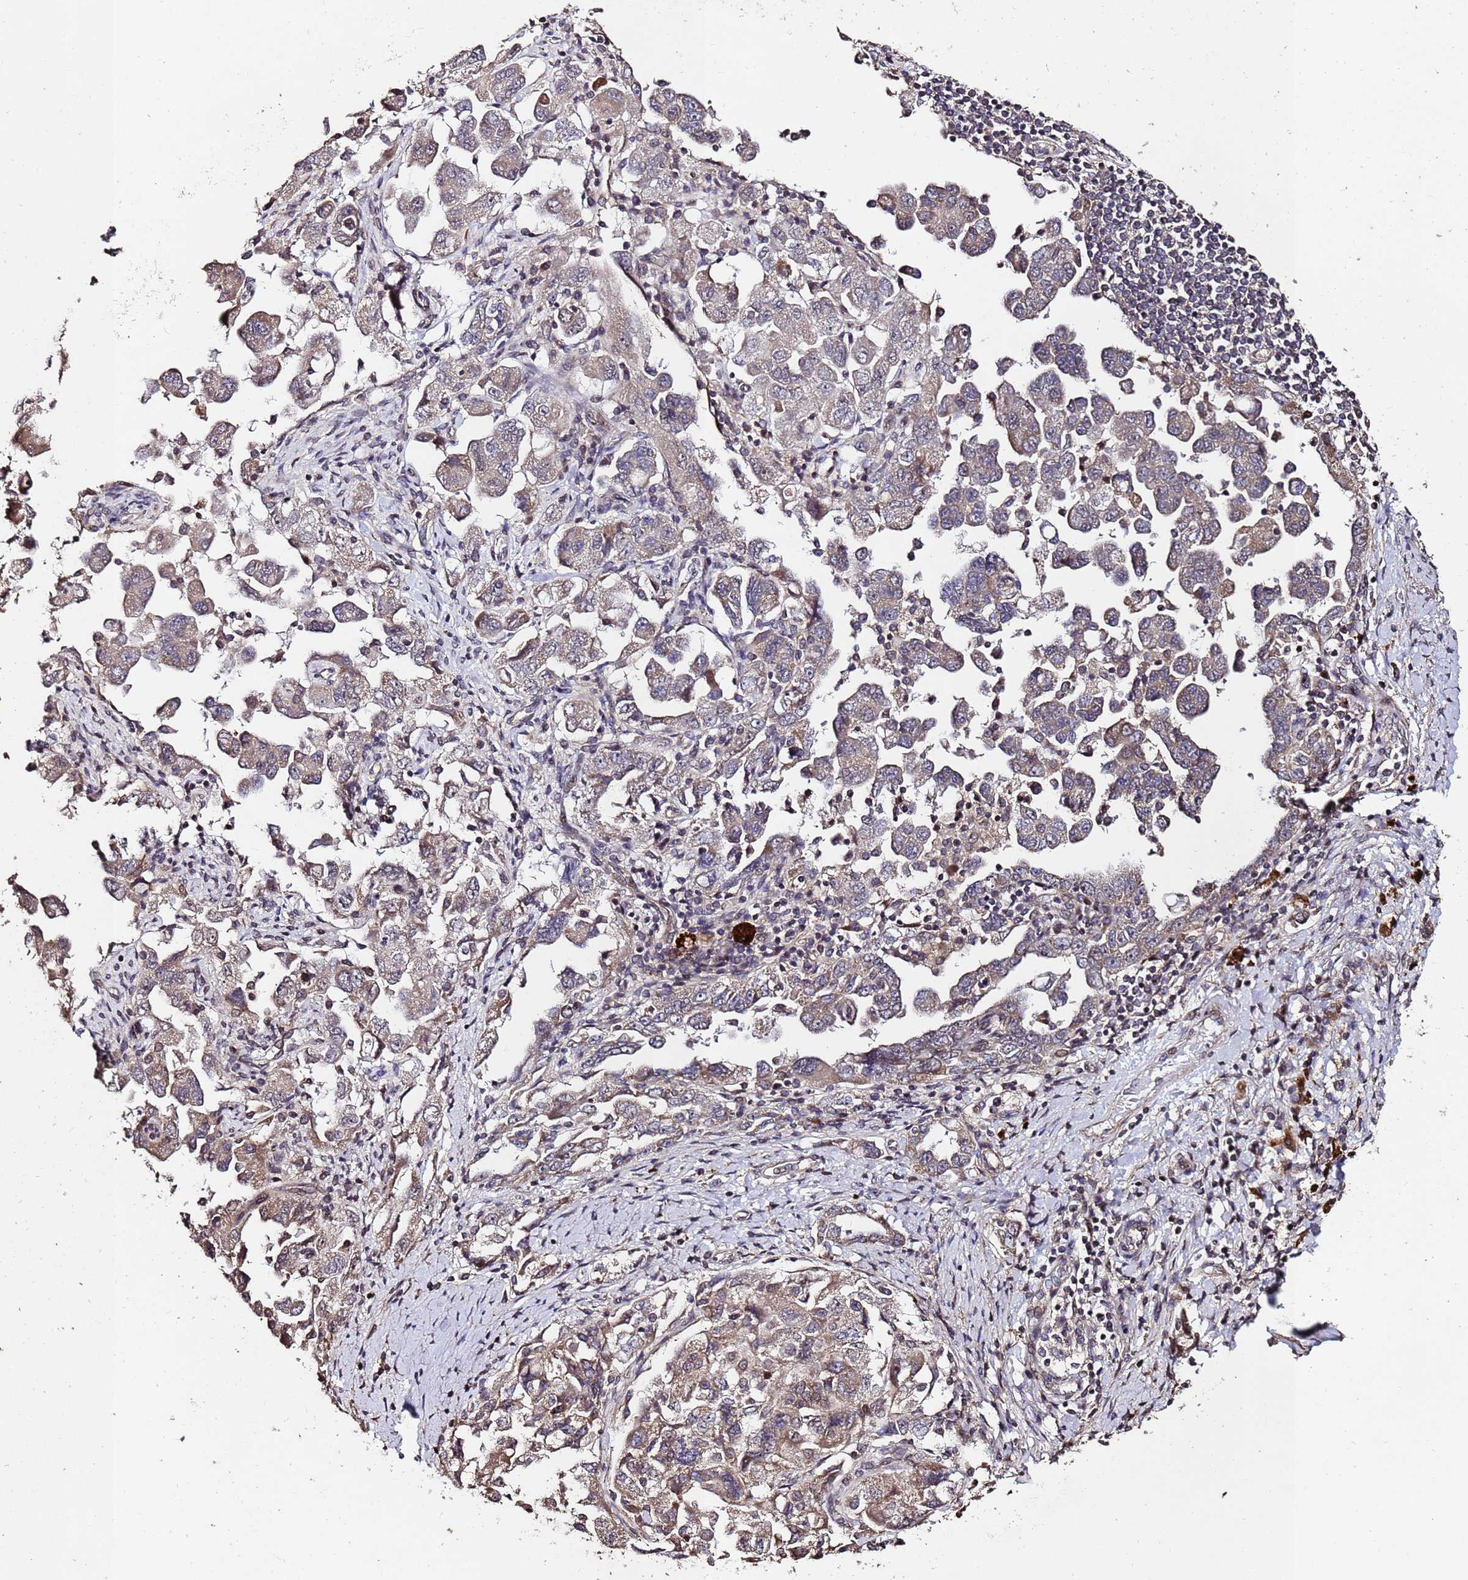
{"staining": {"intensity": "weak", "quantity": "<25%", "location": "cytoplasmic/membranous"}, "tissue": "ovarian cancer", "cell_type": "Tumor cells", "image_type": "cancer", "snomed": [{"axis": "morphology", "description": "Carcinoma, NOS"}, {"axis": "morphology", "description": "Cystadenocarcinoma, serous, NOS"}, {"axis": "topography", "description": "Ovary"}], "caption": "Immunohistochemical staining of ovarian cancer (carcinoma) displays no significant expression in tumor cells.", "gene": "PRODH", "patient": {"sex": "female", "age": 69}}